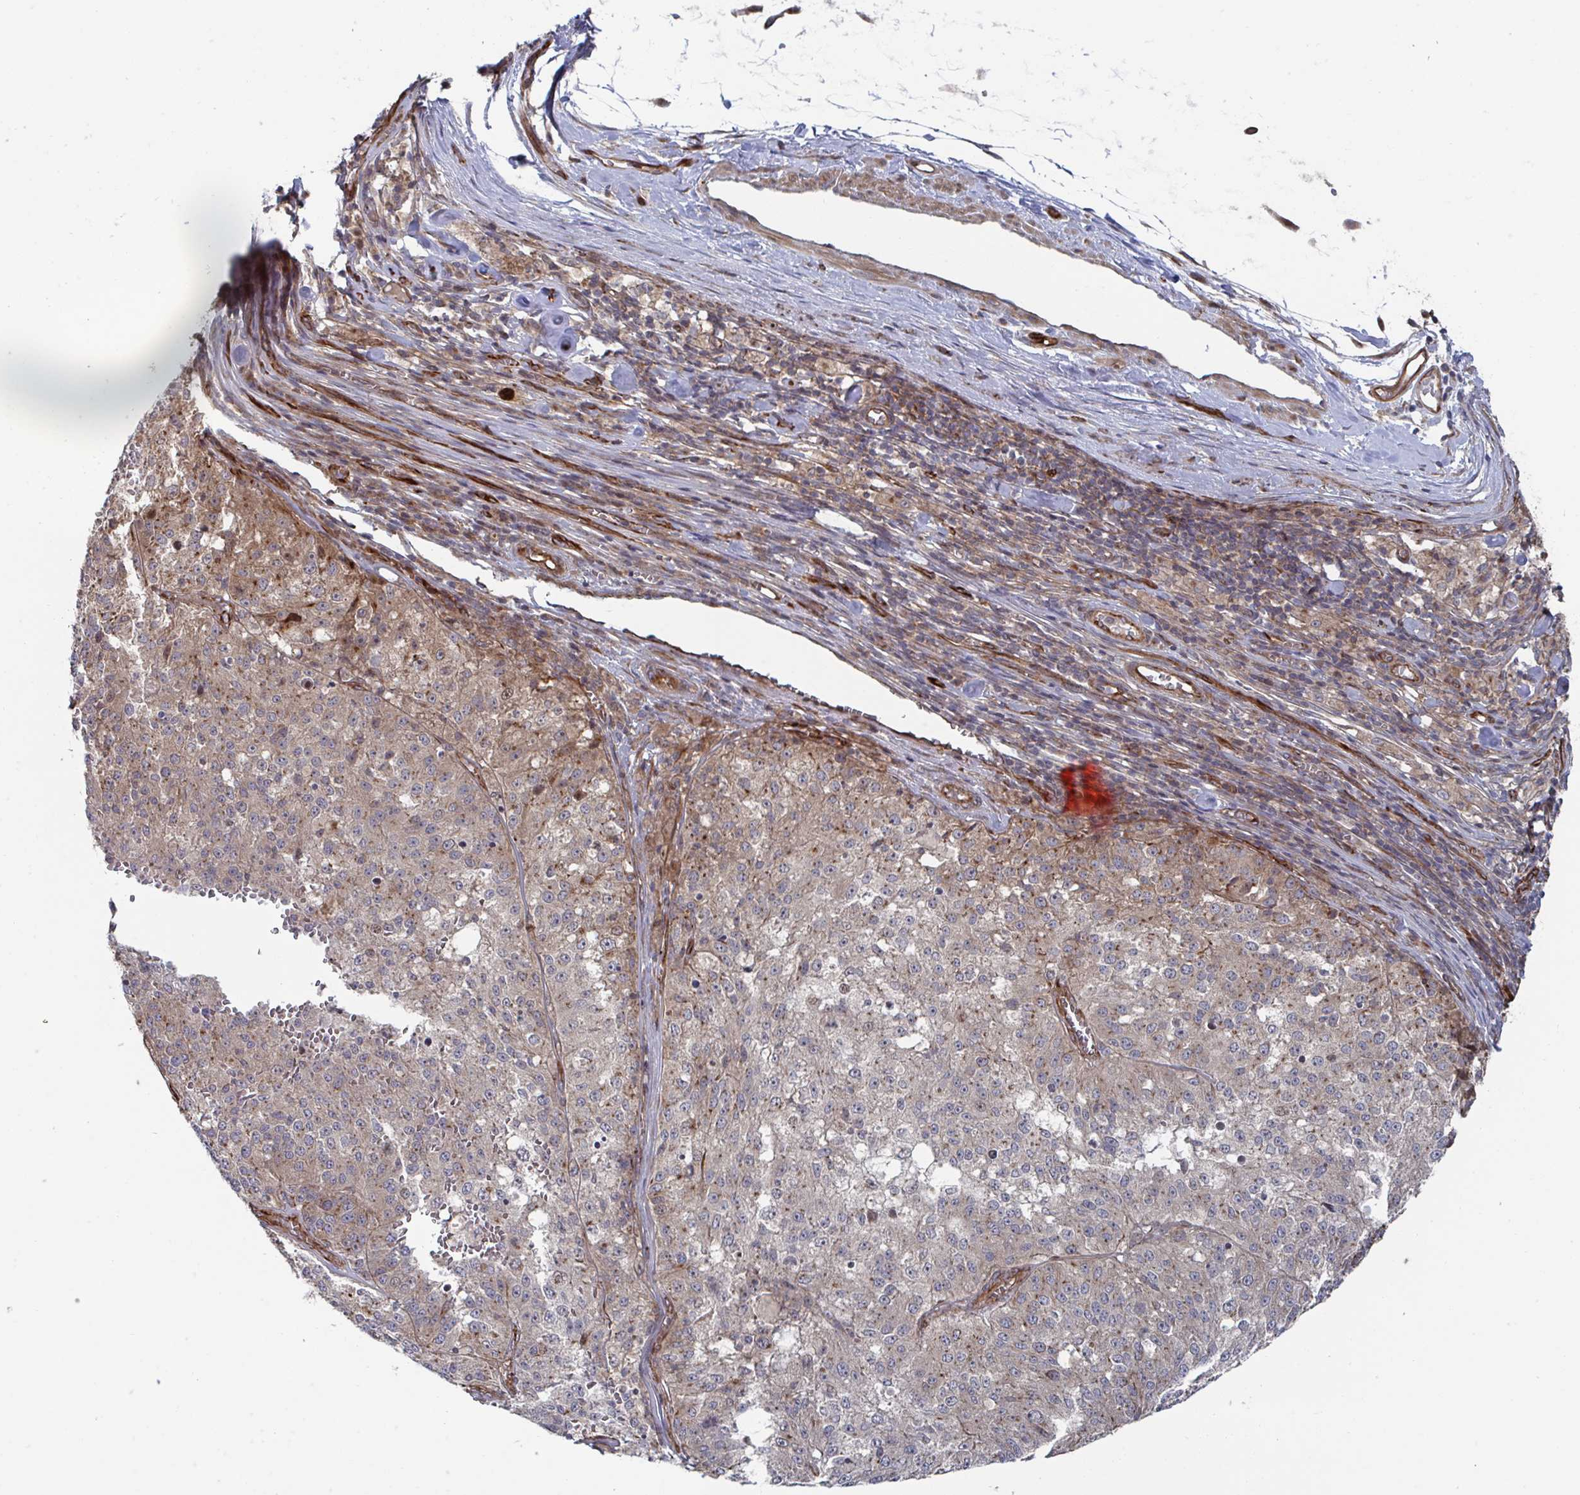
{"staining": {"intensity": "weak", "quantity": "<25%", "location": "cytoplasmic/membranous"}, "tissue": "melanoma", "cell_type": "Tumor cells", "image_type": "cancer", "snomed": [{"axis": "morphology", "description": "Malignant melanoma, Metastatic site"}, {"axis": "topography", "description": "Lymph node"}], "caption": "A photomicrograph of malignant melanoma (metastatic site) stained for a protein shows no brown staining in tumor cells.", "gene": "DVL3", "patient": {"sex": "female", "age": 64}}